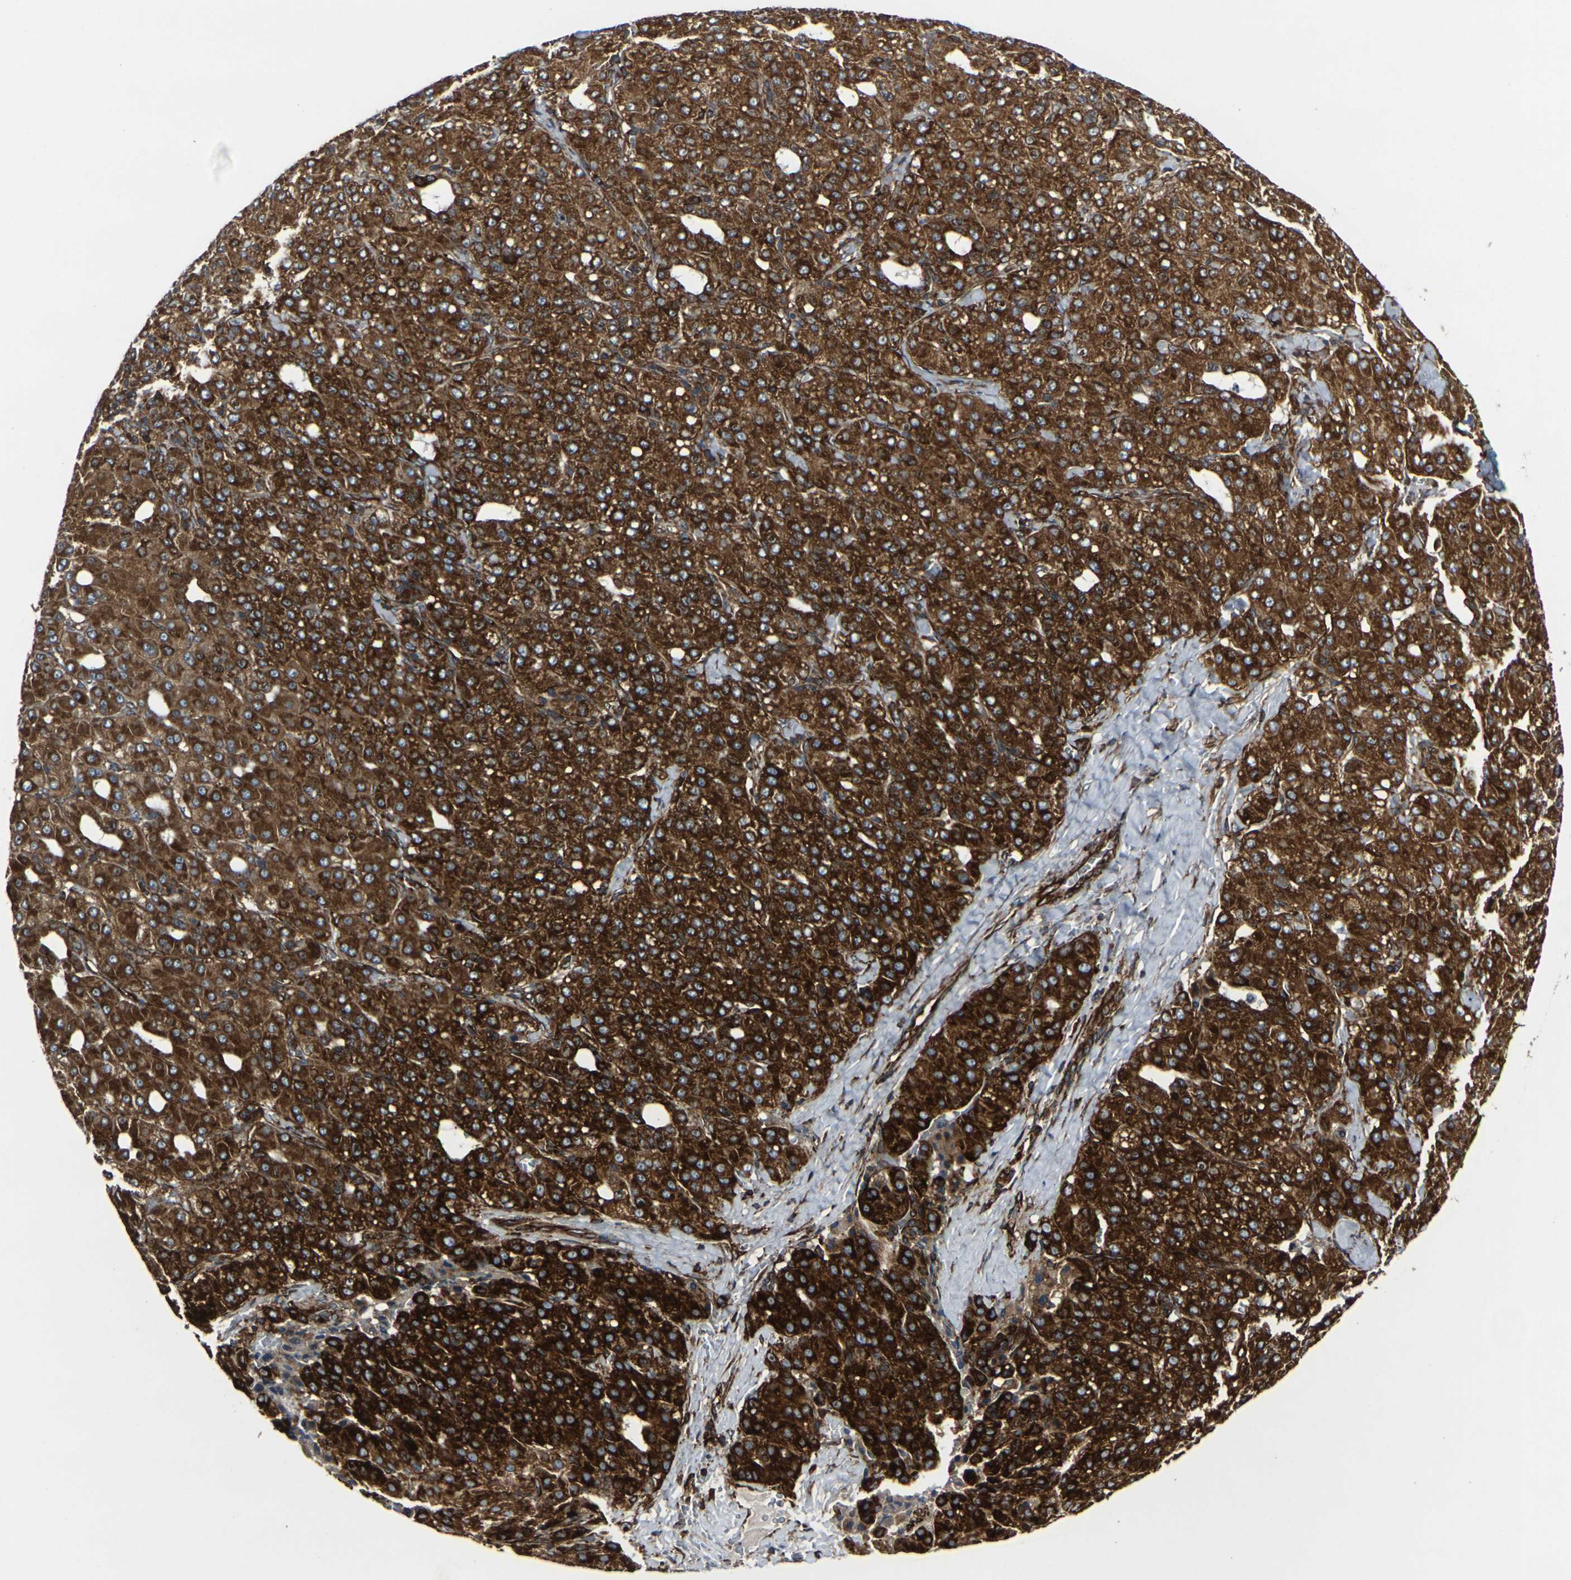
{"staining": {"intensity": "strong", "quantity": ">75%", "location": "cytoplasmic/membranous"}, "tissue": "liver cancer", "cell_type": "Tumor cells", "image_type": "cancer", "snomed": [{"axis": "morphology", "description": "Carcinoma, Hepatocellular, NOS"}, {"axis": "topography", "description": "Liver"}], "caption": "Protein staining by immunohistochemistry exhibits strong cytoplasmic/membranous staining in about >75% of tumor cells in liver hepatocellular carcinoma.", "gene": "MARCHF2", "patient": {"sex": "male", "age": 65}}